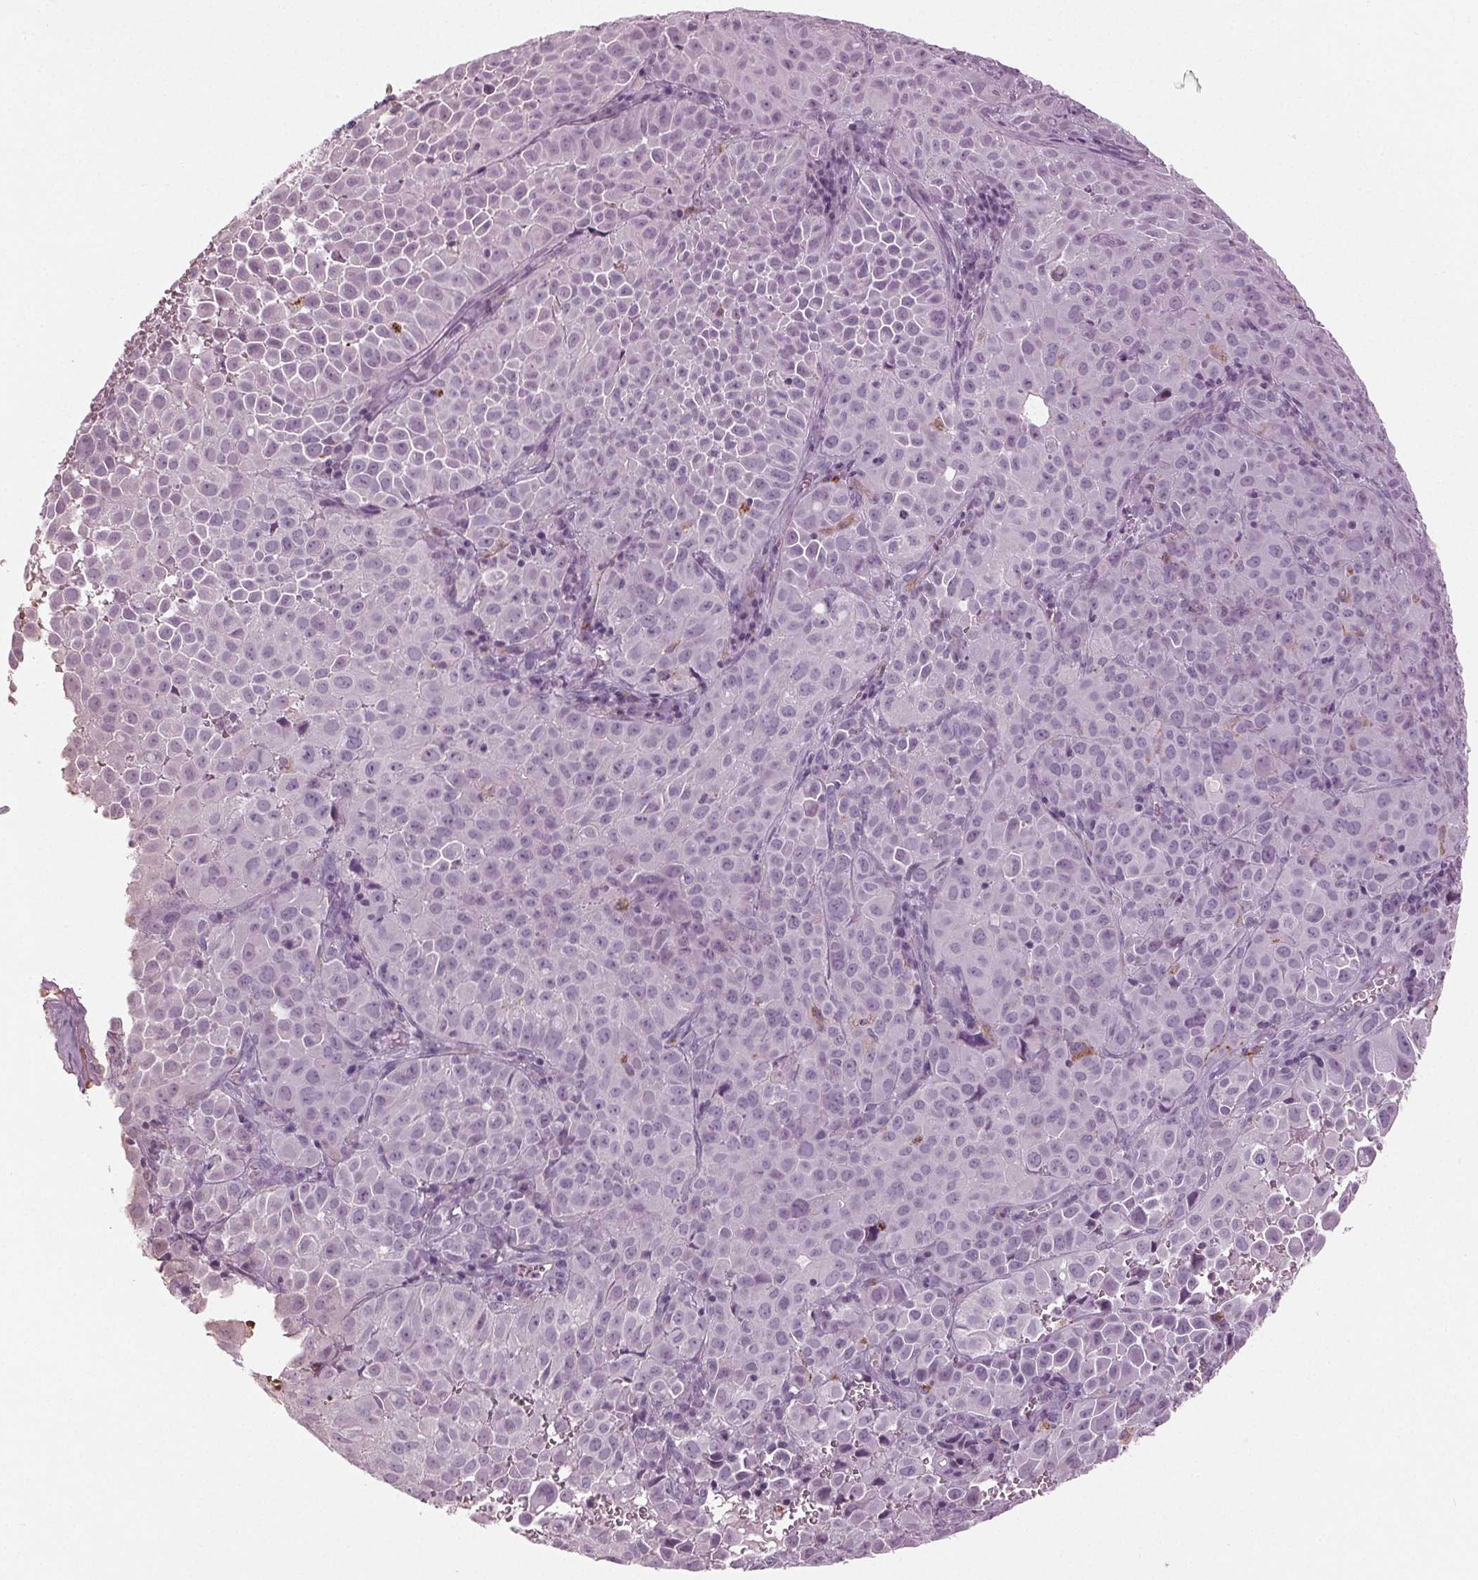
{"staining": {"intensity": "negative", "quantity": "none", "location": "none"}, "tissue": "cervical cancer", "cell_type": "Tumor cells", "image_type": "cancer", "snomed": [{"axis": "morphology", "description": "Squamous cell carcinoma, NOS"}, {"axis": "topography", "description": "Cervix"}], "caption": "The IHC photomicrograph has no significant expression in tumor cells of cervical squamous cell carcinoma tissue. (DAB (3,3'-diaminobenzidine) IHC, high magnification).", "gene": "DNAH12", "patient": {"sex": "female", "age": 55}}